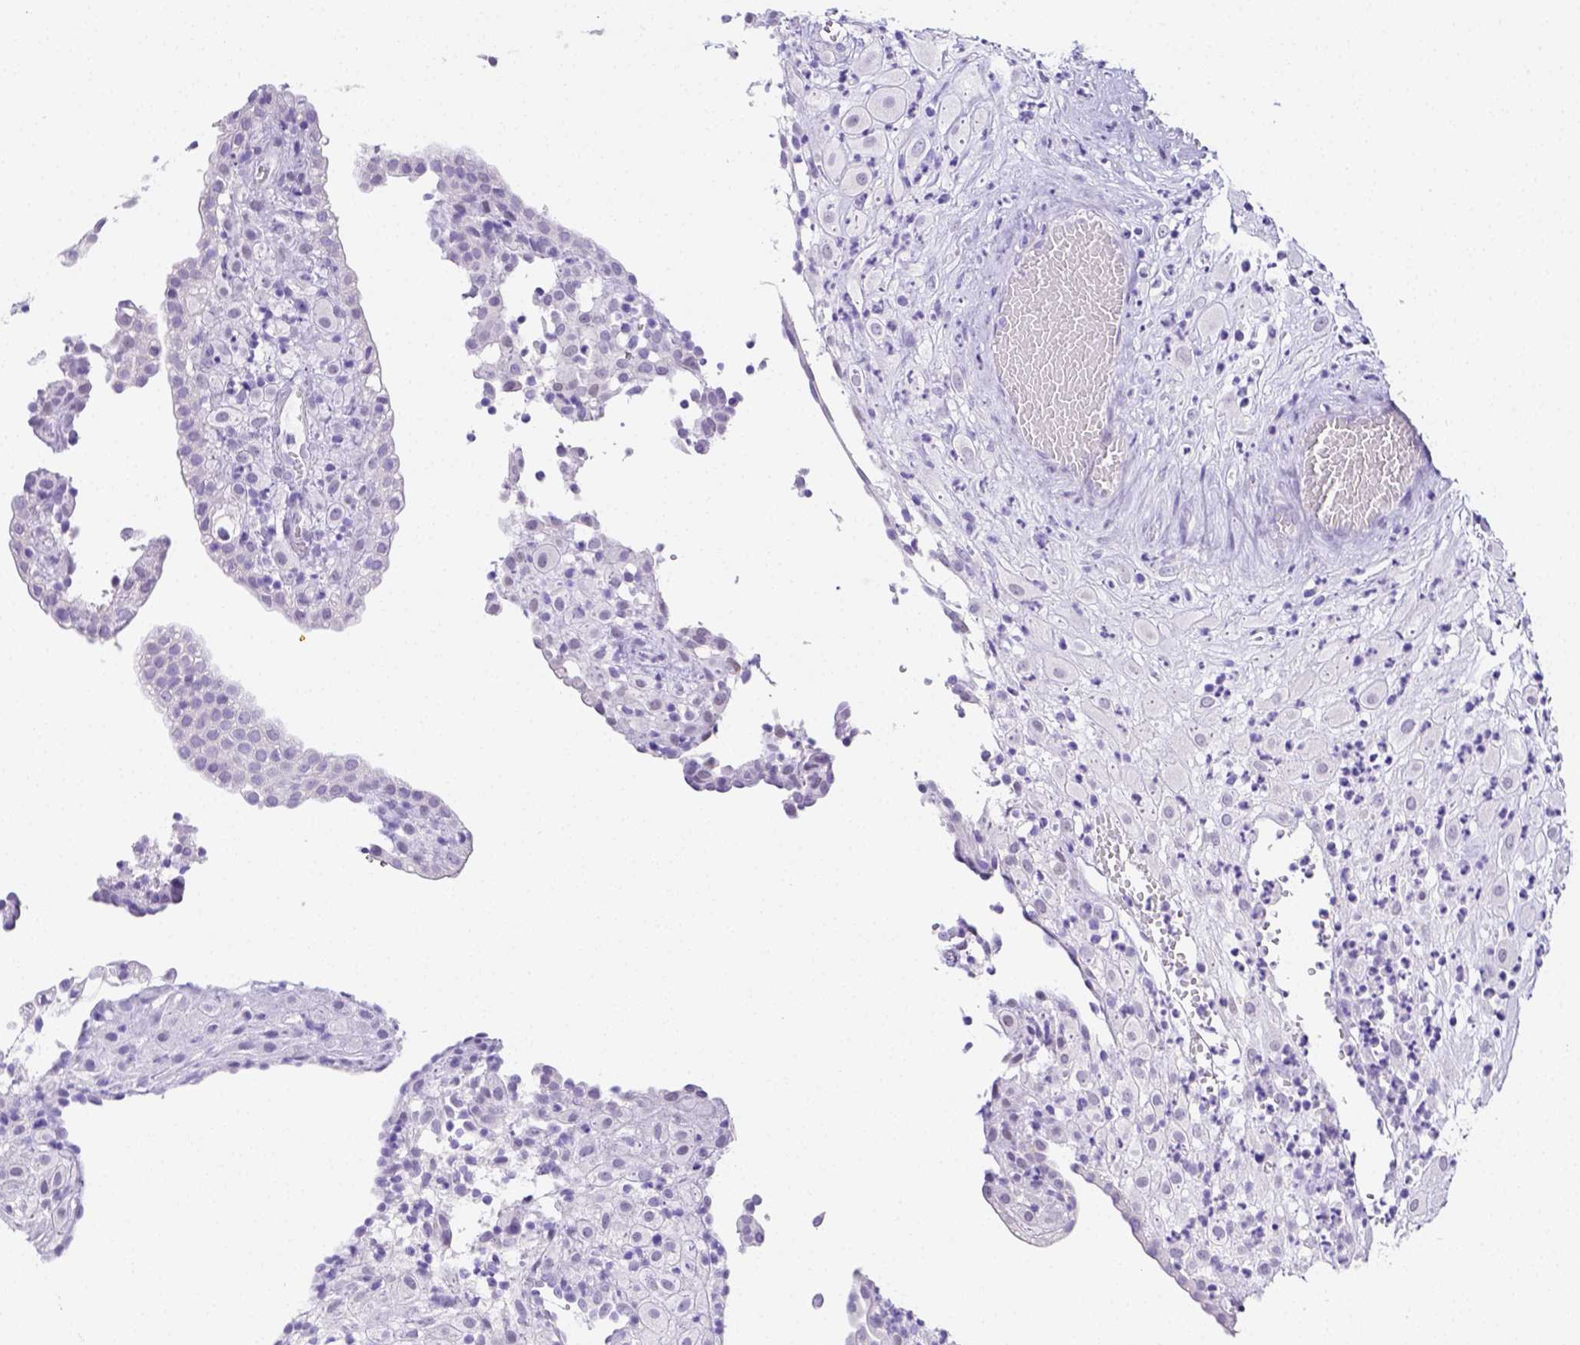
{"staining": {"intensity": "negative", "quantity": "none", "location": "none"}, "tissue": "placenta", "cell_type": "Decidual cells", "image_type": "normal", "snomed": [{"axis": "morphology", "description": "Normal tissue, NOS"}, {"axis": "topography", "description": "Placenta"}], "caption": "This micrograph is of unremarkable placenta stained with immunohistochemistry (IHC) to label a protein in brown with the nuclei are counter-stained blue. There is no expression in decidual cells.", "gene": "ARHGAP36", "patient": {"sex": "female", "age": 24}}